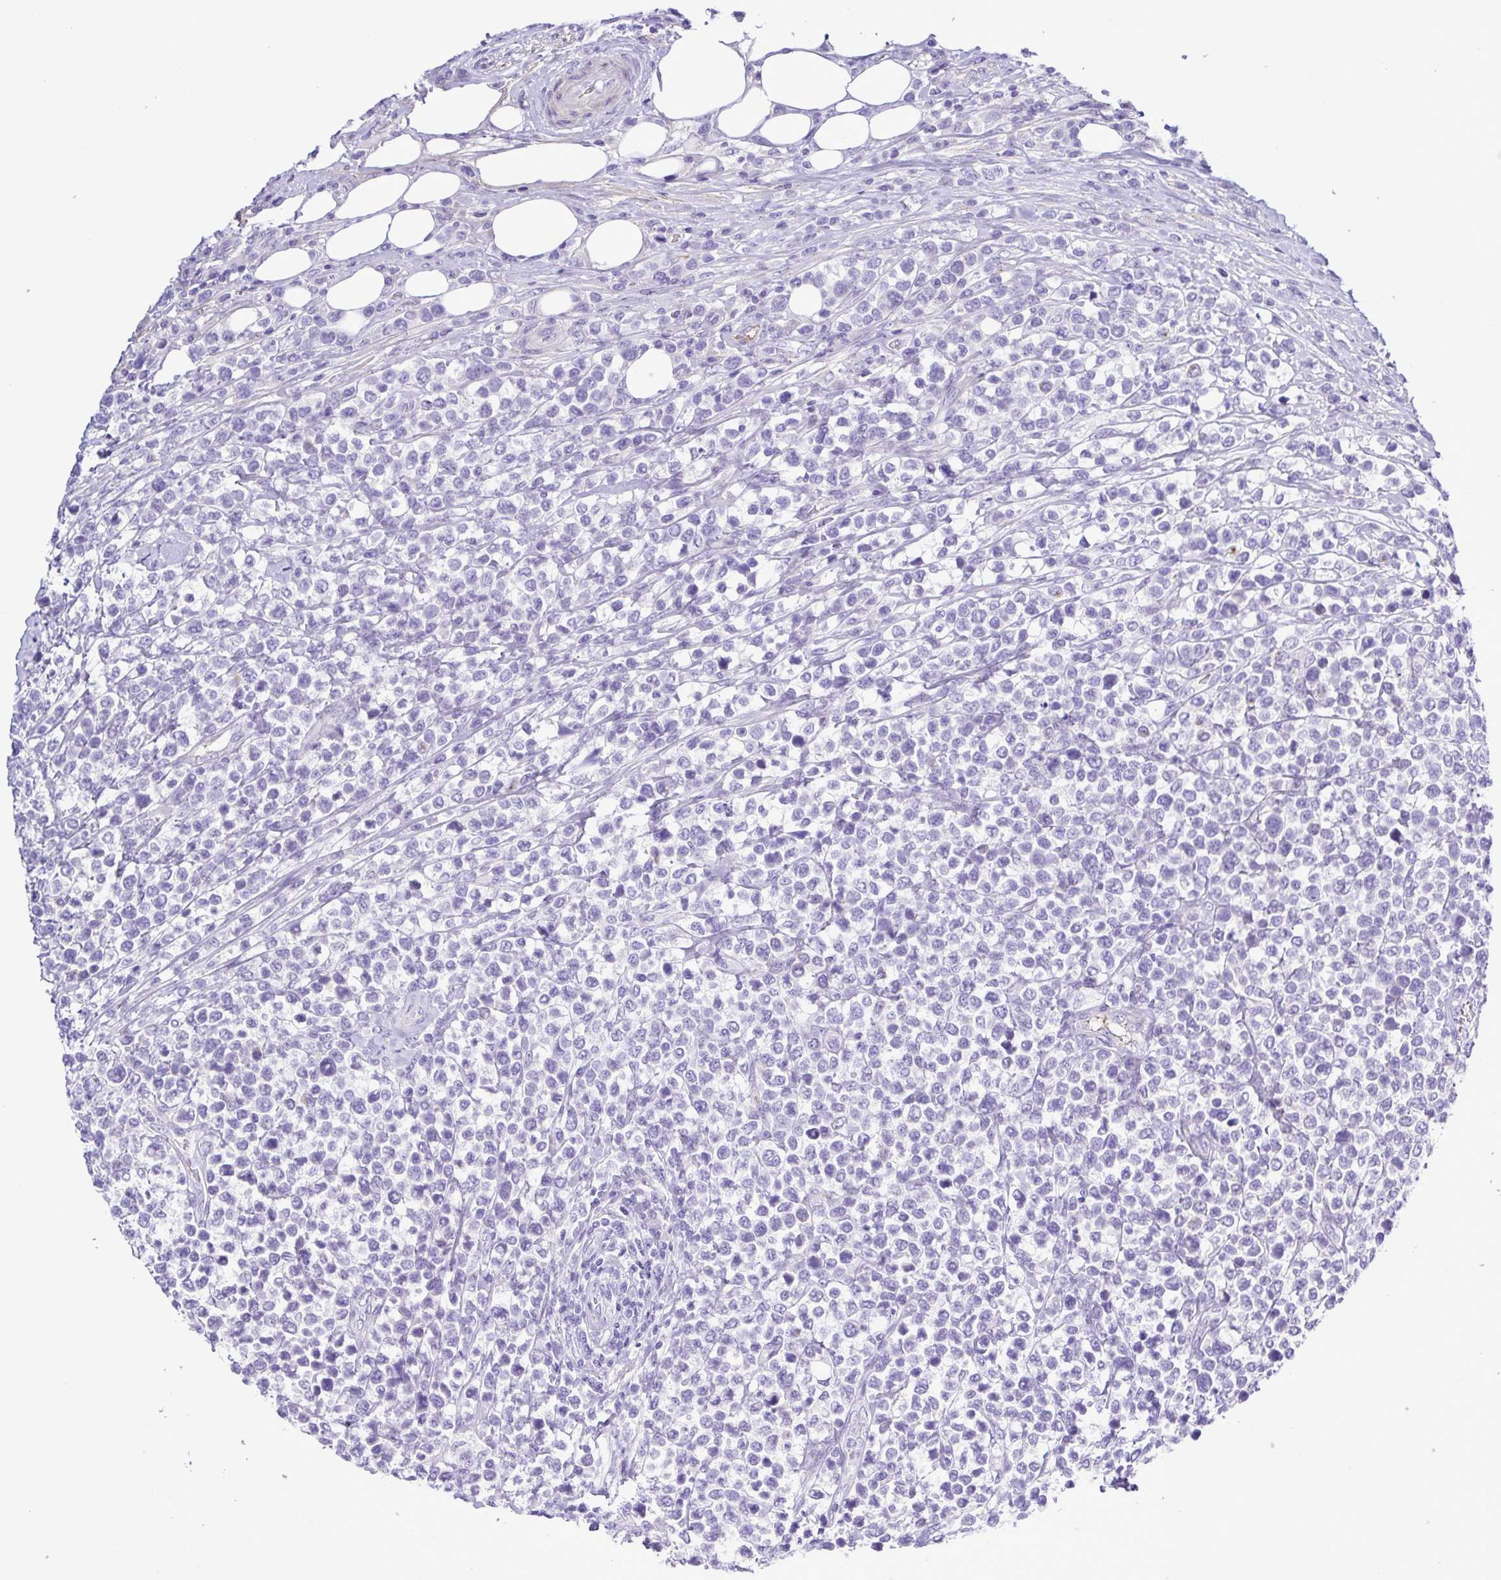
{"staining": {"intensity": "negative", "quantity": "none", "location": "none"}, "tissue": "lymphoma", "cell_type": "Tumor cells", "image_type": "cancer", "snomed": [{"axis": "morphology", "description": "Malignant lymphoma, non-Hodgkin's type, High grade"}, {"axis": "topography", "description": "Soft tissue"}], "caption": "The immunohistochemistry photomicrograph has no significant positivity in tumor cells of high-grade malignant lymphoma, non-Hodgkin's type tissue.", "gene": "GABBR2", "patient": {"sex": "female", "age": 56}}